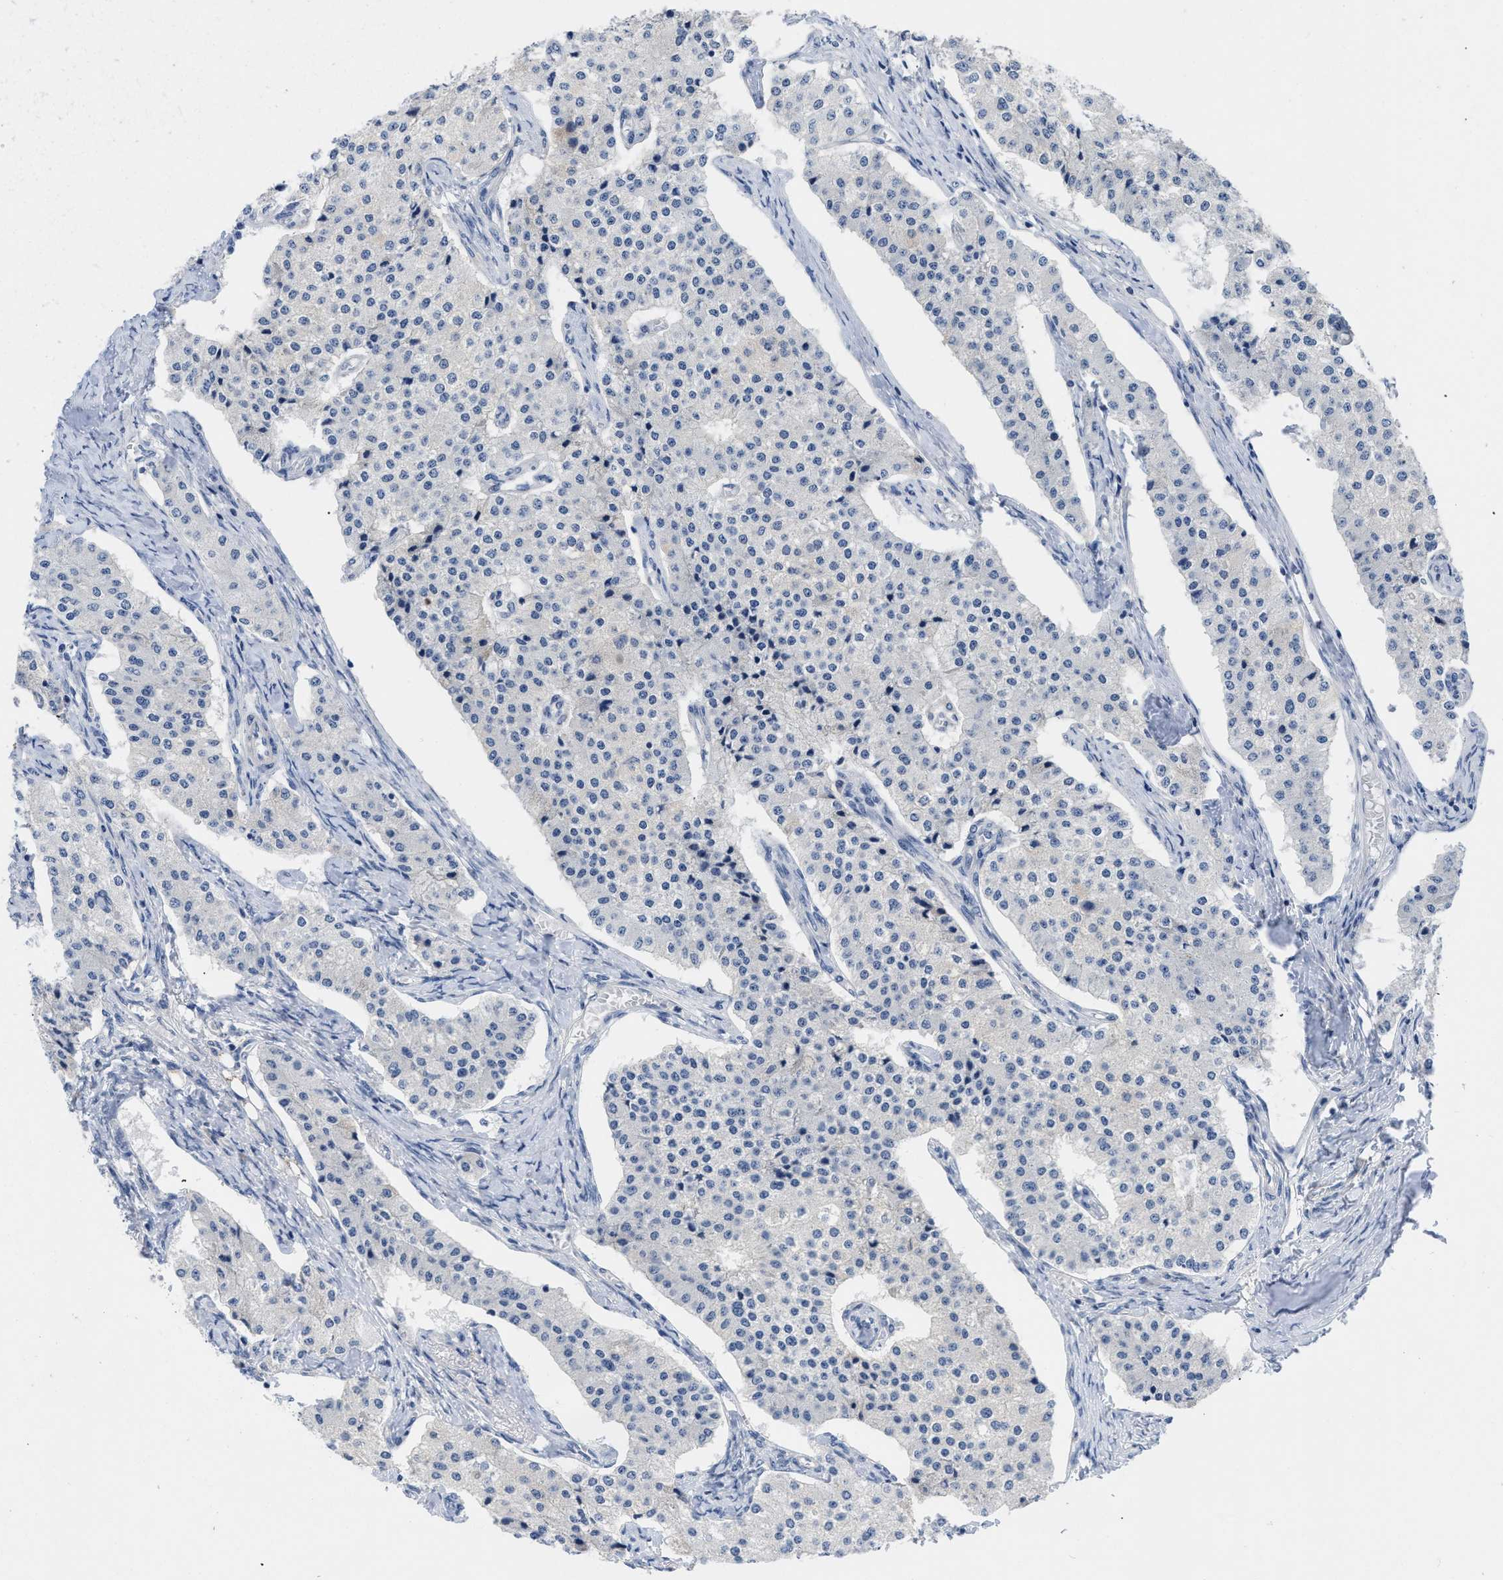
{"staining": {"intensity": "negative", "quantity": "none", "location": "none"}, "tissue": "carcinoid", "cell_type": "Tumor cells", "image_type": "cancer", "snomed": [{"axis": "morphology", "description": "Carcinoid, malignant, NOS"}, {"axis": "topography", "description": "Colon"}], "caption": "IHC histopathology image of human carcinoid stained for a protein (brown), which exhibits no expression in tumor cells.", "gene": "NOP58", "patient": {"sex": "female", "age": 52}}